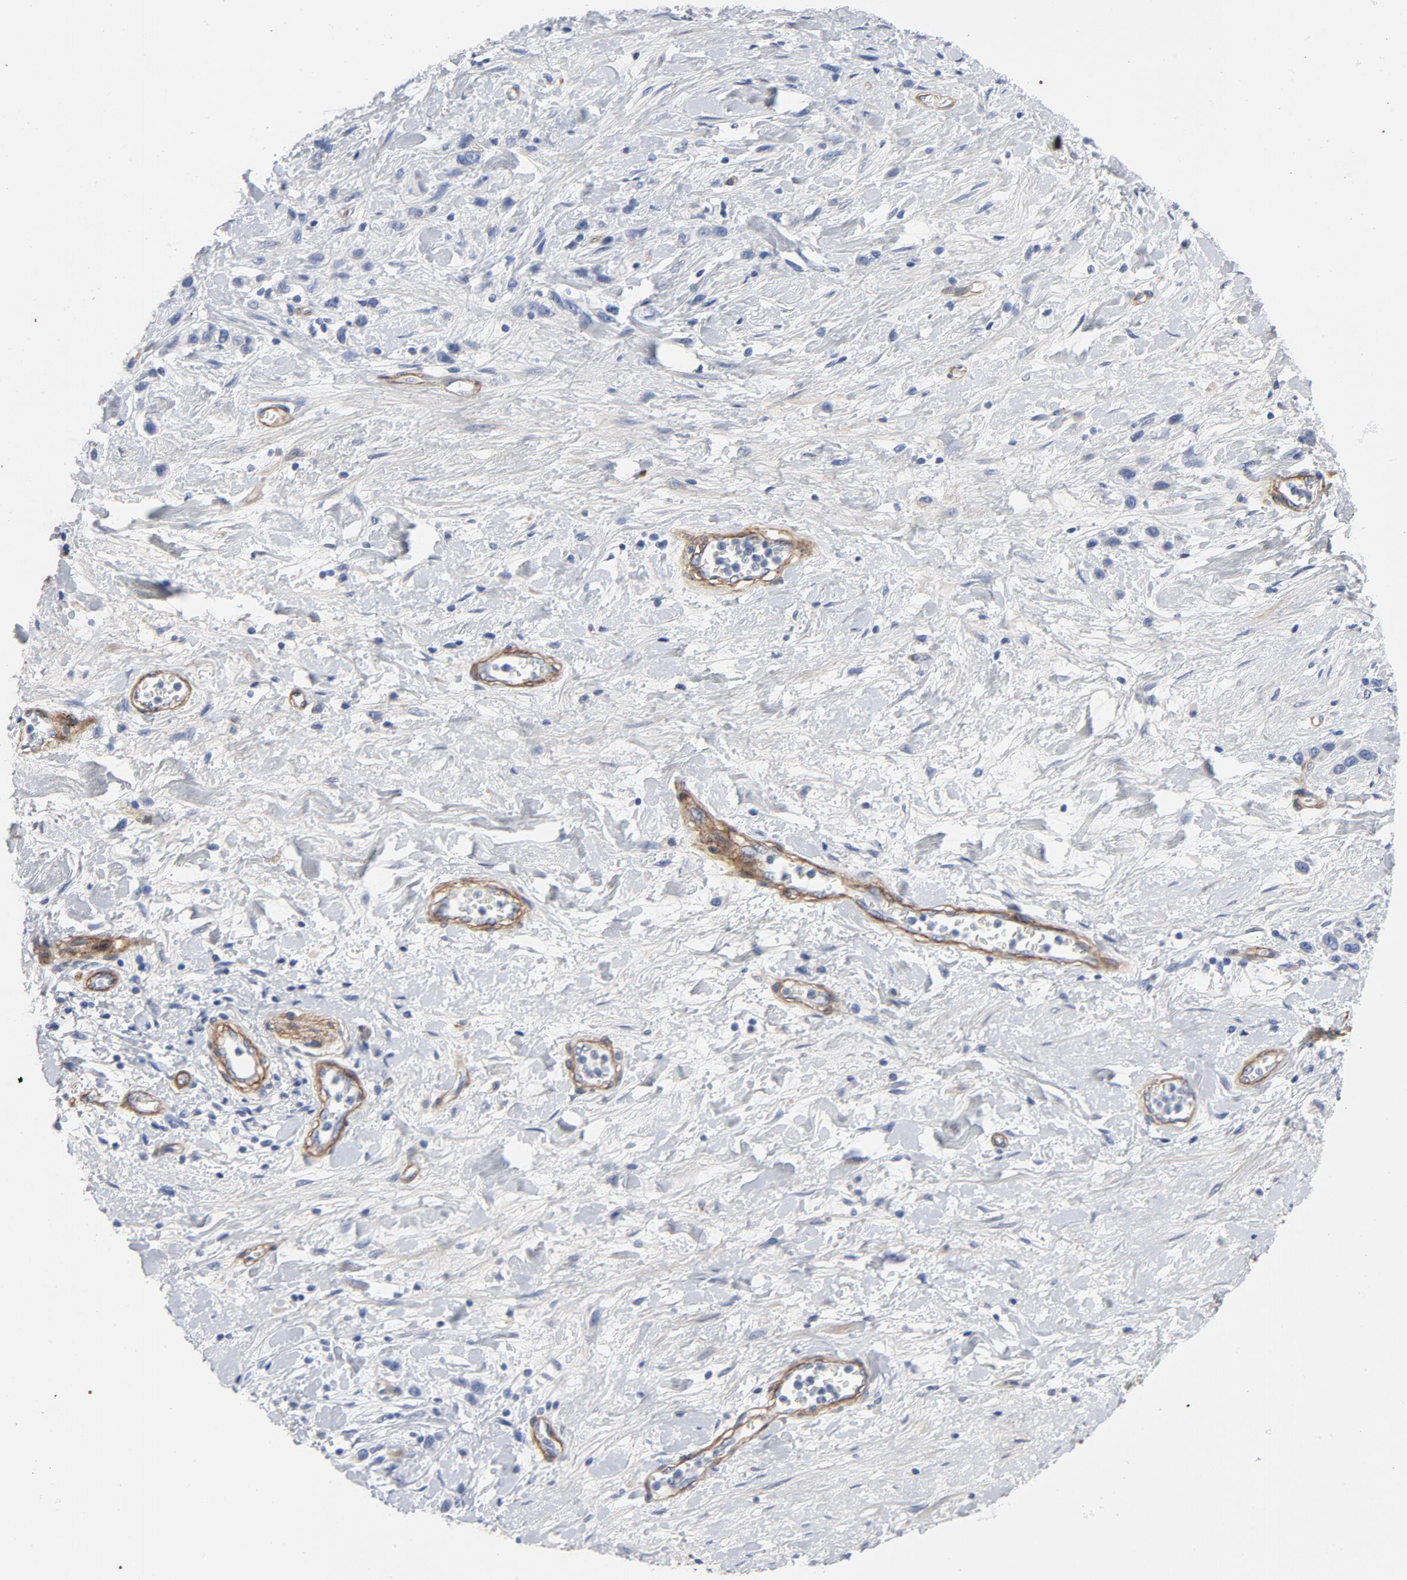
{"staining": {"intensity": "negative", "quantity": "none", "location": "none"}, "tissue": "stomach cancer", "cell_type": "Tumor cells", "image_type": "cancer", "snomed": [{"axis": "morphology", "description": "Normal tissue, NOS"}, {"axis": "morphology", "description": "Adenocarcinoma, NOS"}, {"axis": "morphology", "description": "Adenocarcinoma, High grade"}, {"axis": "topography", "description": "Stomach, upper"}, {"axis": "topography", "description": "Stomach"}], "caption": "Immunohistochemistry (IHC) photomicrograph of human stomach adenocarcinoma (high-grade) stained for a protein (brown), which demonstrates no staining in tumor cells.", "gene": "LAMC1", "patient": {"sex": "female", "age": 65}}